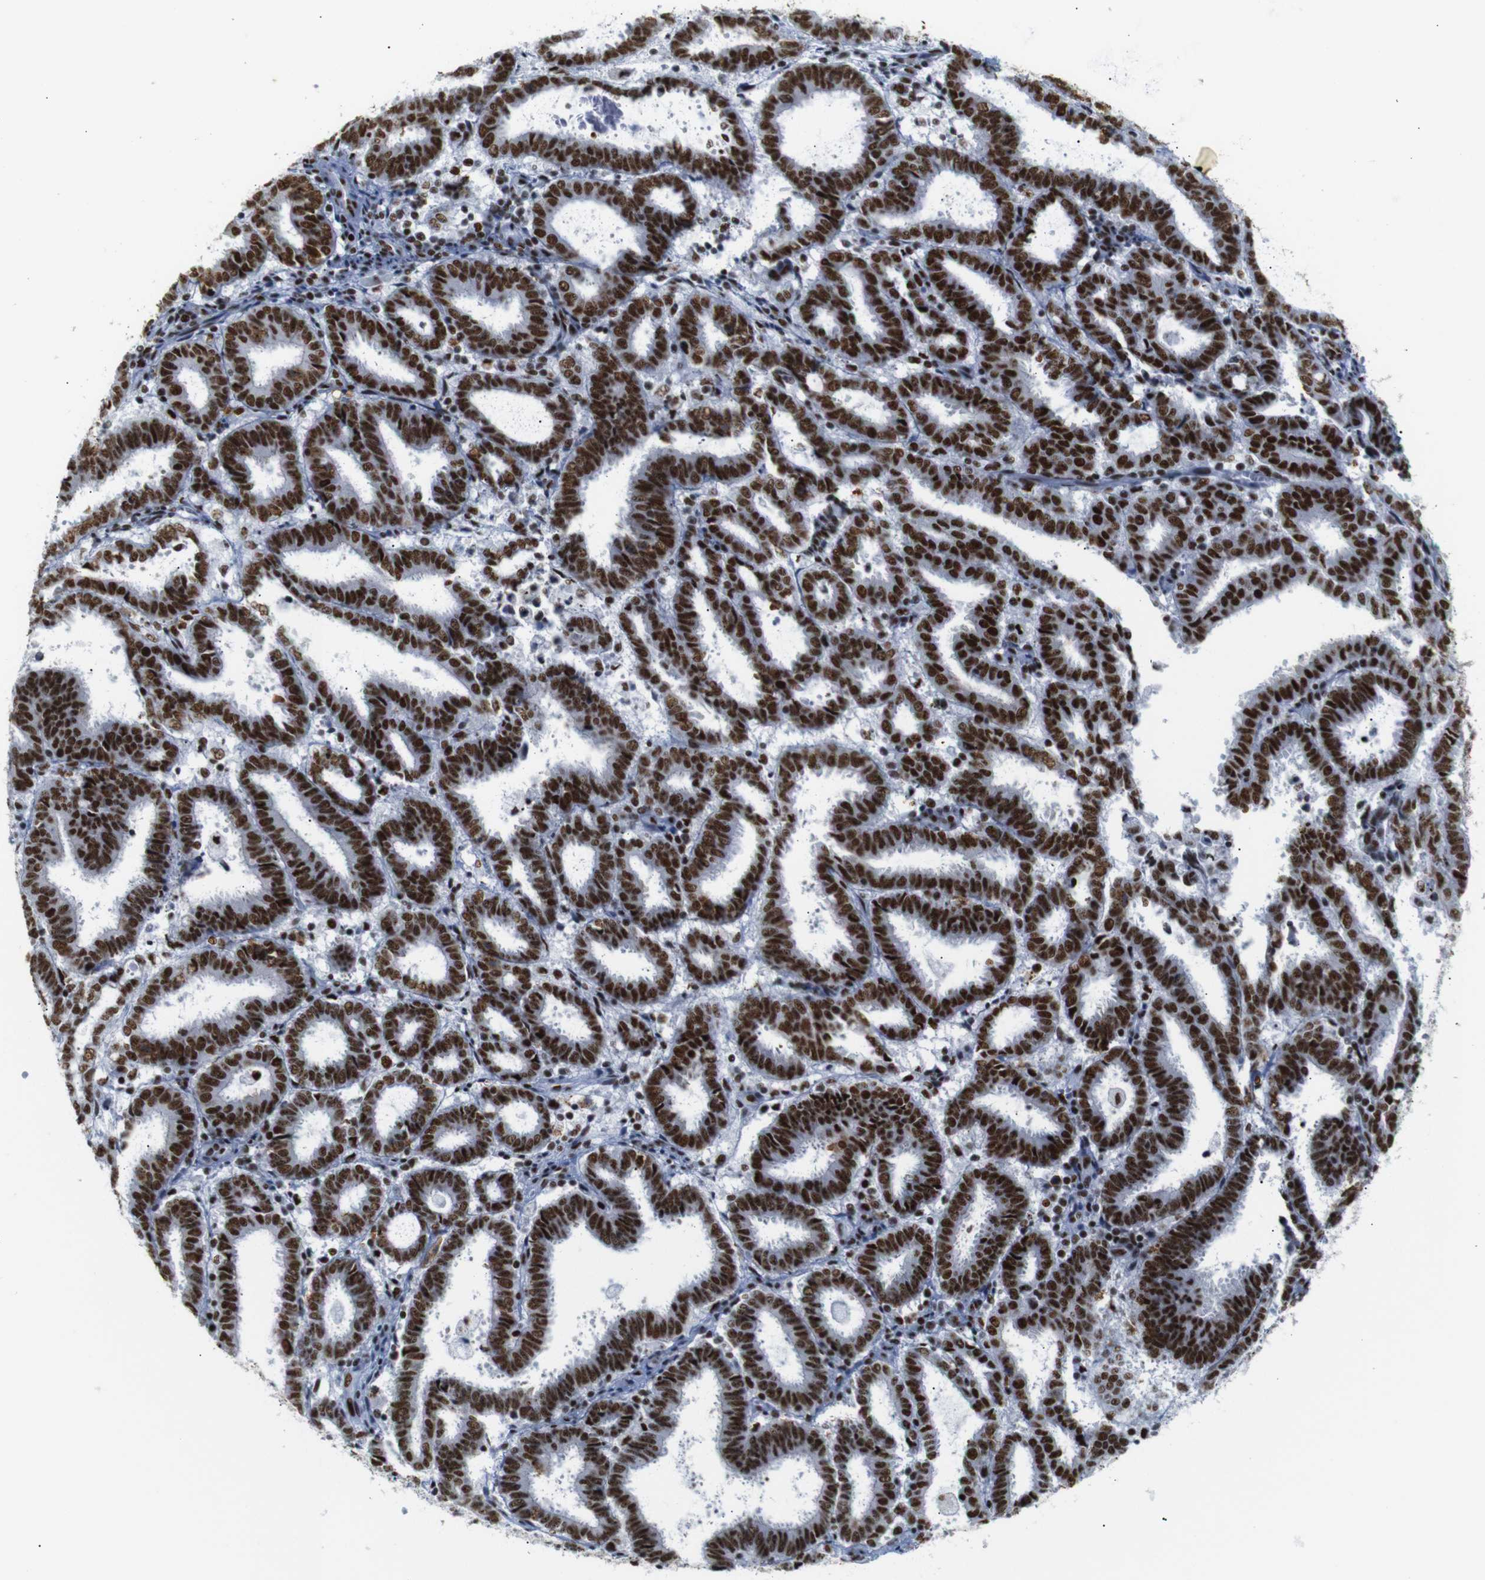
{"staining": {"intensity": "strong", "quantity": ">75%", "location": "nuclear"}, "tissue": "endometrial cancer", "cell_type": "Tumor cells", "image_type": "cancer", "snomed": [{"axis": "morphology", "description": "Adenocarcinoma, NOS"}, {"axis": "topography", "description": "Uterus"}], "caption": "Immunohistochemistry (DAB) staining of endometrial cancer (adenocarcinoma) reveals strong nuclear protein expression in approximately >75% of tumor cells.", "gene": "TRA2B", "patient": {"sex": "female", "age": 83}}